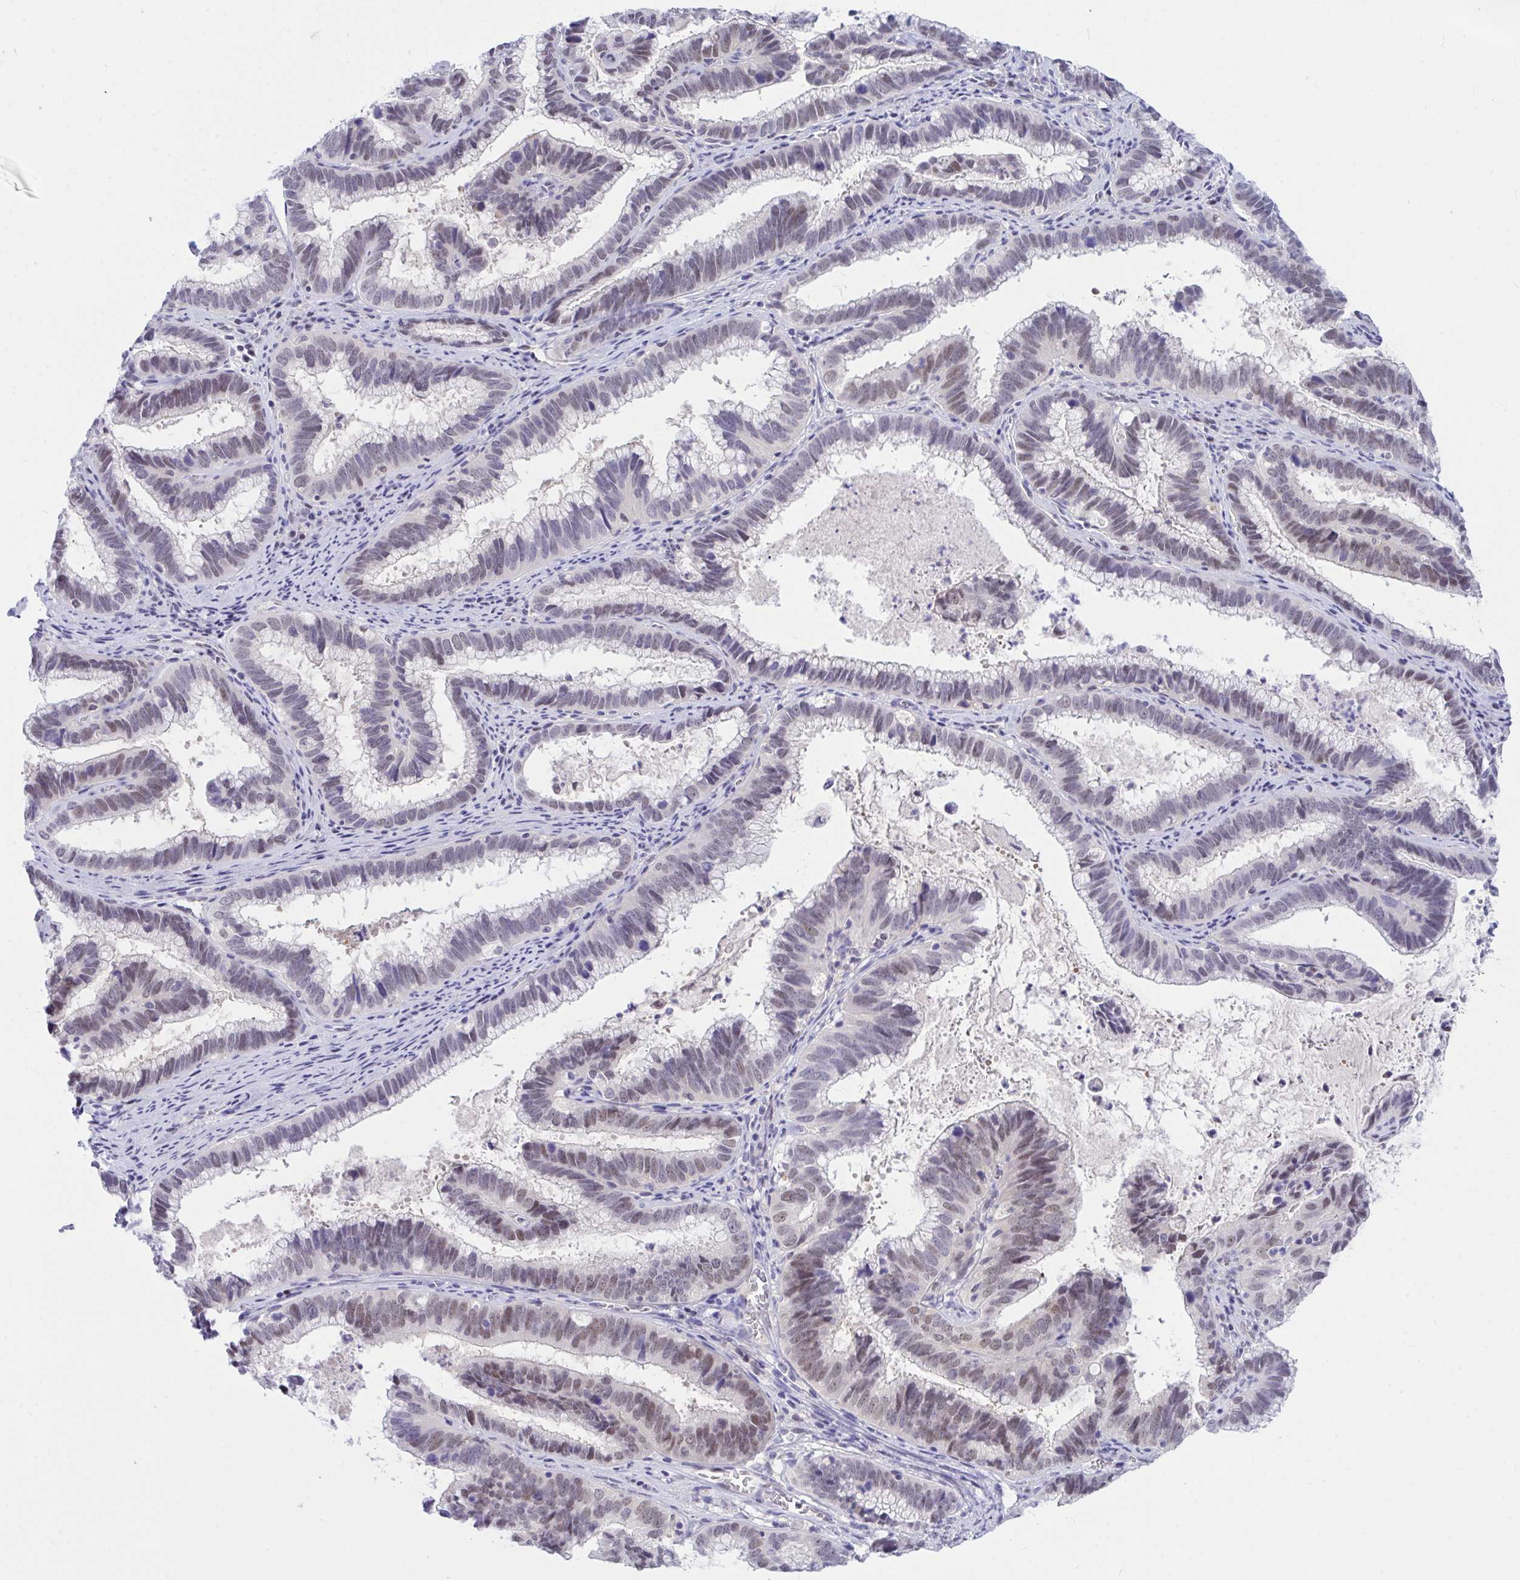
{"staining": {"intensity": "weak", "quantity": "25%-75%", "location": "nuclear"}, "tissue": "cervical cancer", "cell_type": "Tumor cells", "image_type": "cancer", "snomed": [{"axis": "morphology", "description": "Adenocarcinoma, NOS"}, {"axis": "topography", "description": "Cervix"}], "caption": "Cervical adenocarcinoma tissue shows weak nuclear expression in approximately 25%-75% of tumor cells, visualized by immunohistochemistry.", "gene": "THOP1", "patient": {"sex": "female", "age": 61}}